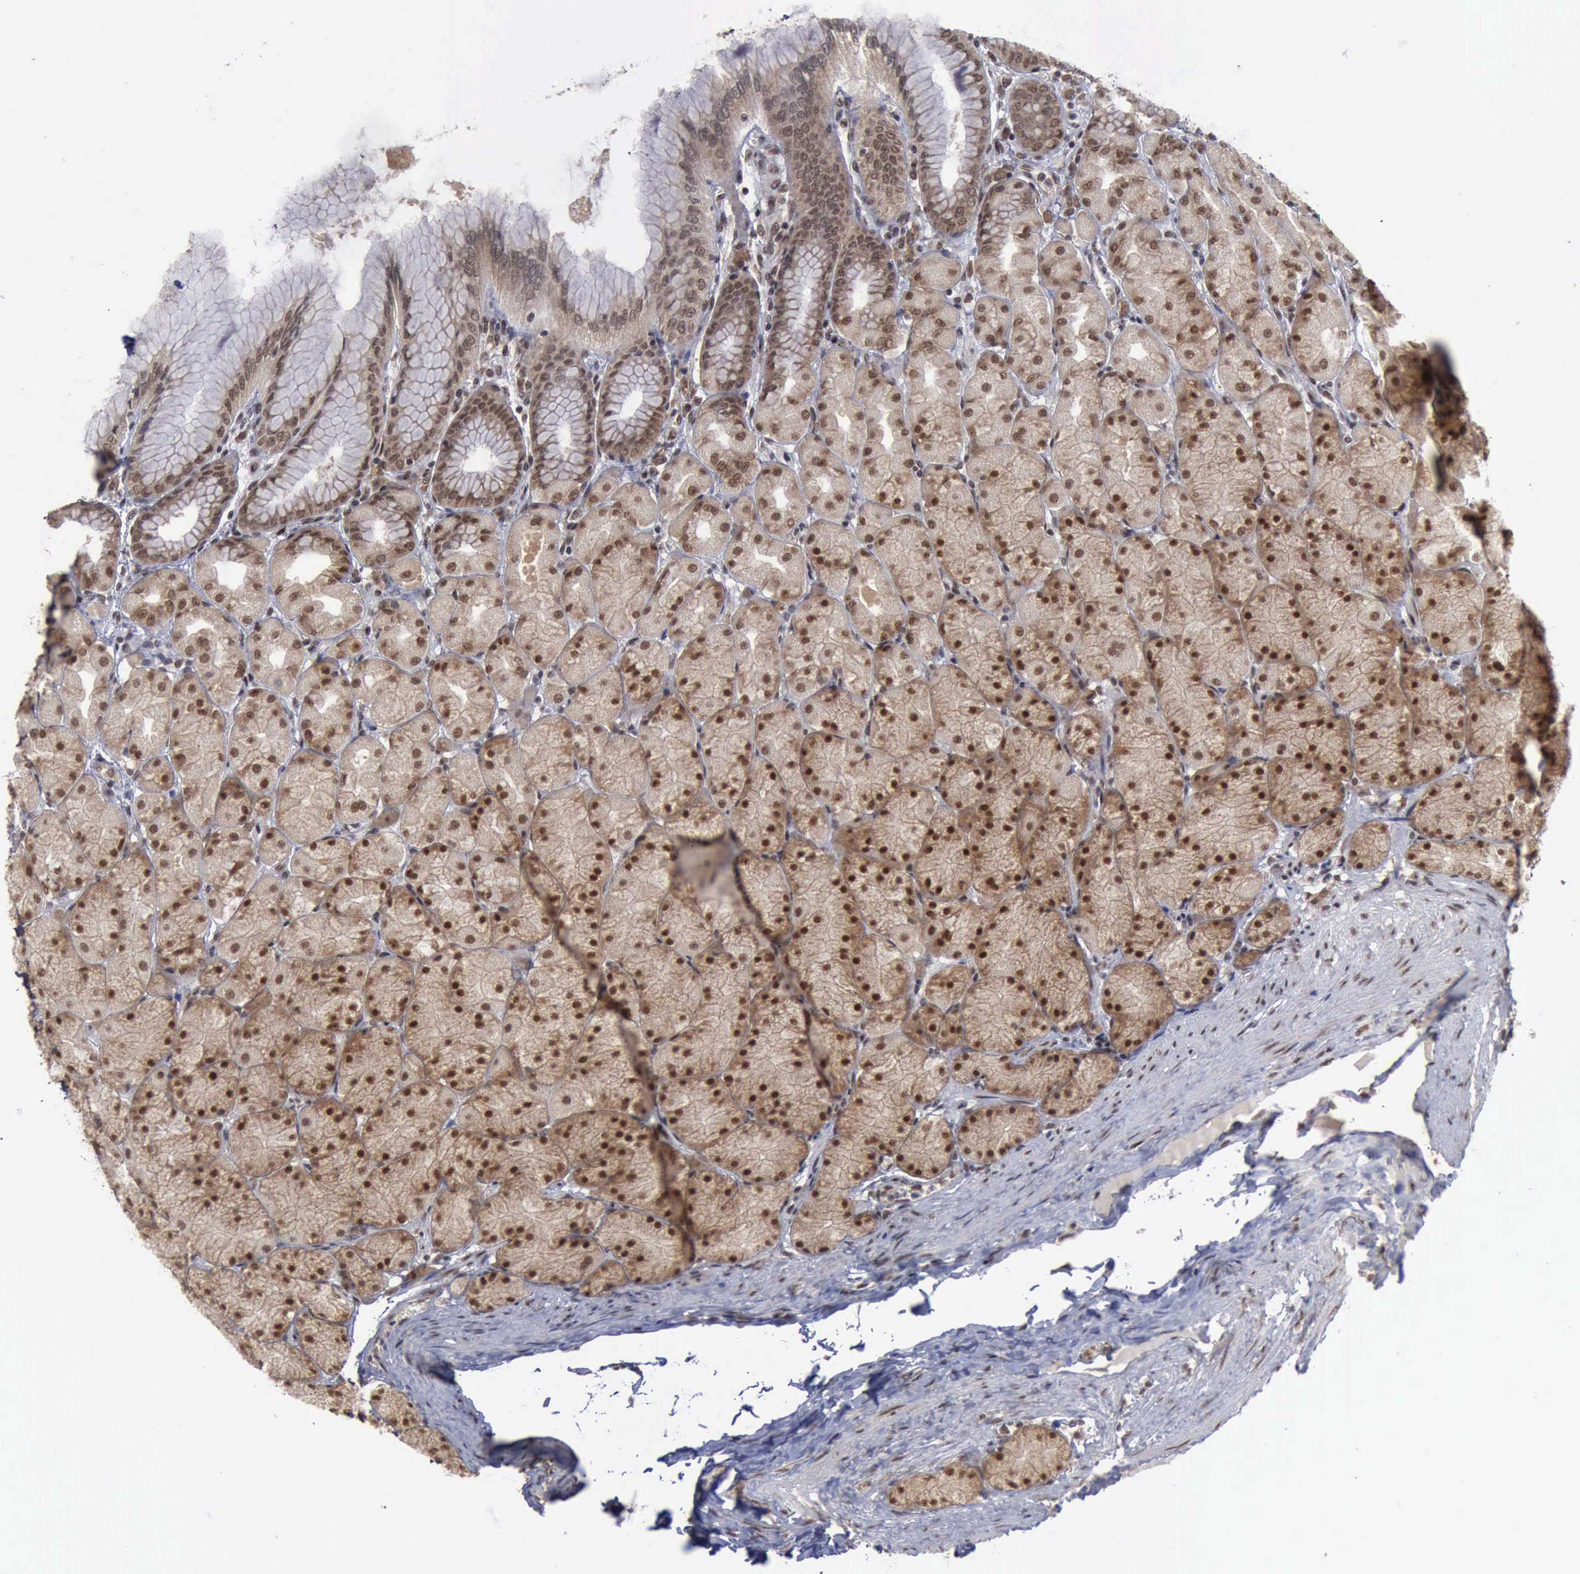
{"staining": {"intensity": "moderate", "quantity": ">75%", "location": "cytoplasmic/membranous,nuclear"}, "tissue": "stomach", "cell_type": "Glandular cells", "image_type": "normal", "snomed": [{"axis": "morphology", "description": "Normal tissue, NOS"}, {"axis": "topography", "description": "Stomach, upper"}], "caption": "Stomach stained for a protein demonstrates moderate cytoplasmic/membranous,nuclear positivity in glandular cells. (DAB IHC with brightfield microscopy, high magnification).", "gene": "RTCB", "patient": {"sex": "female", "age": 56}}